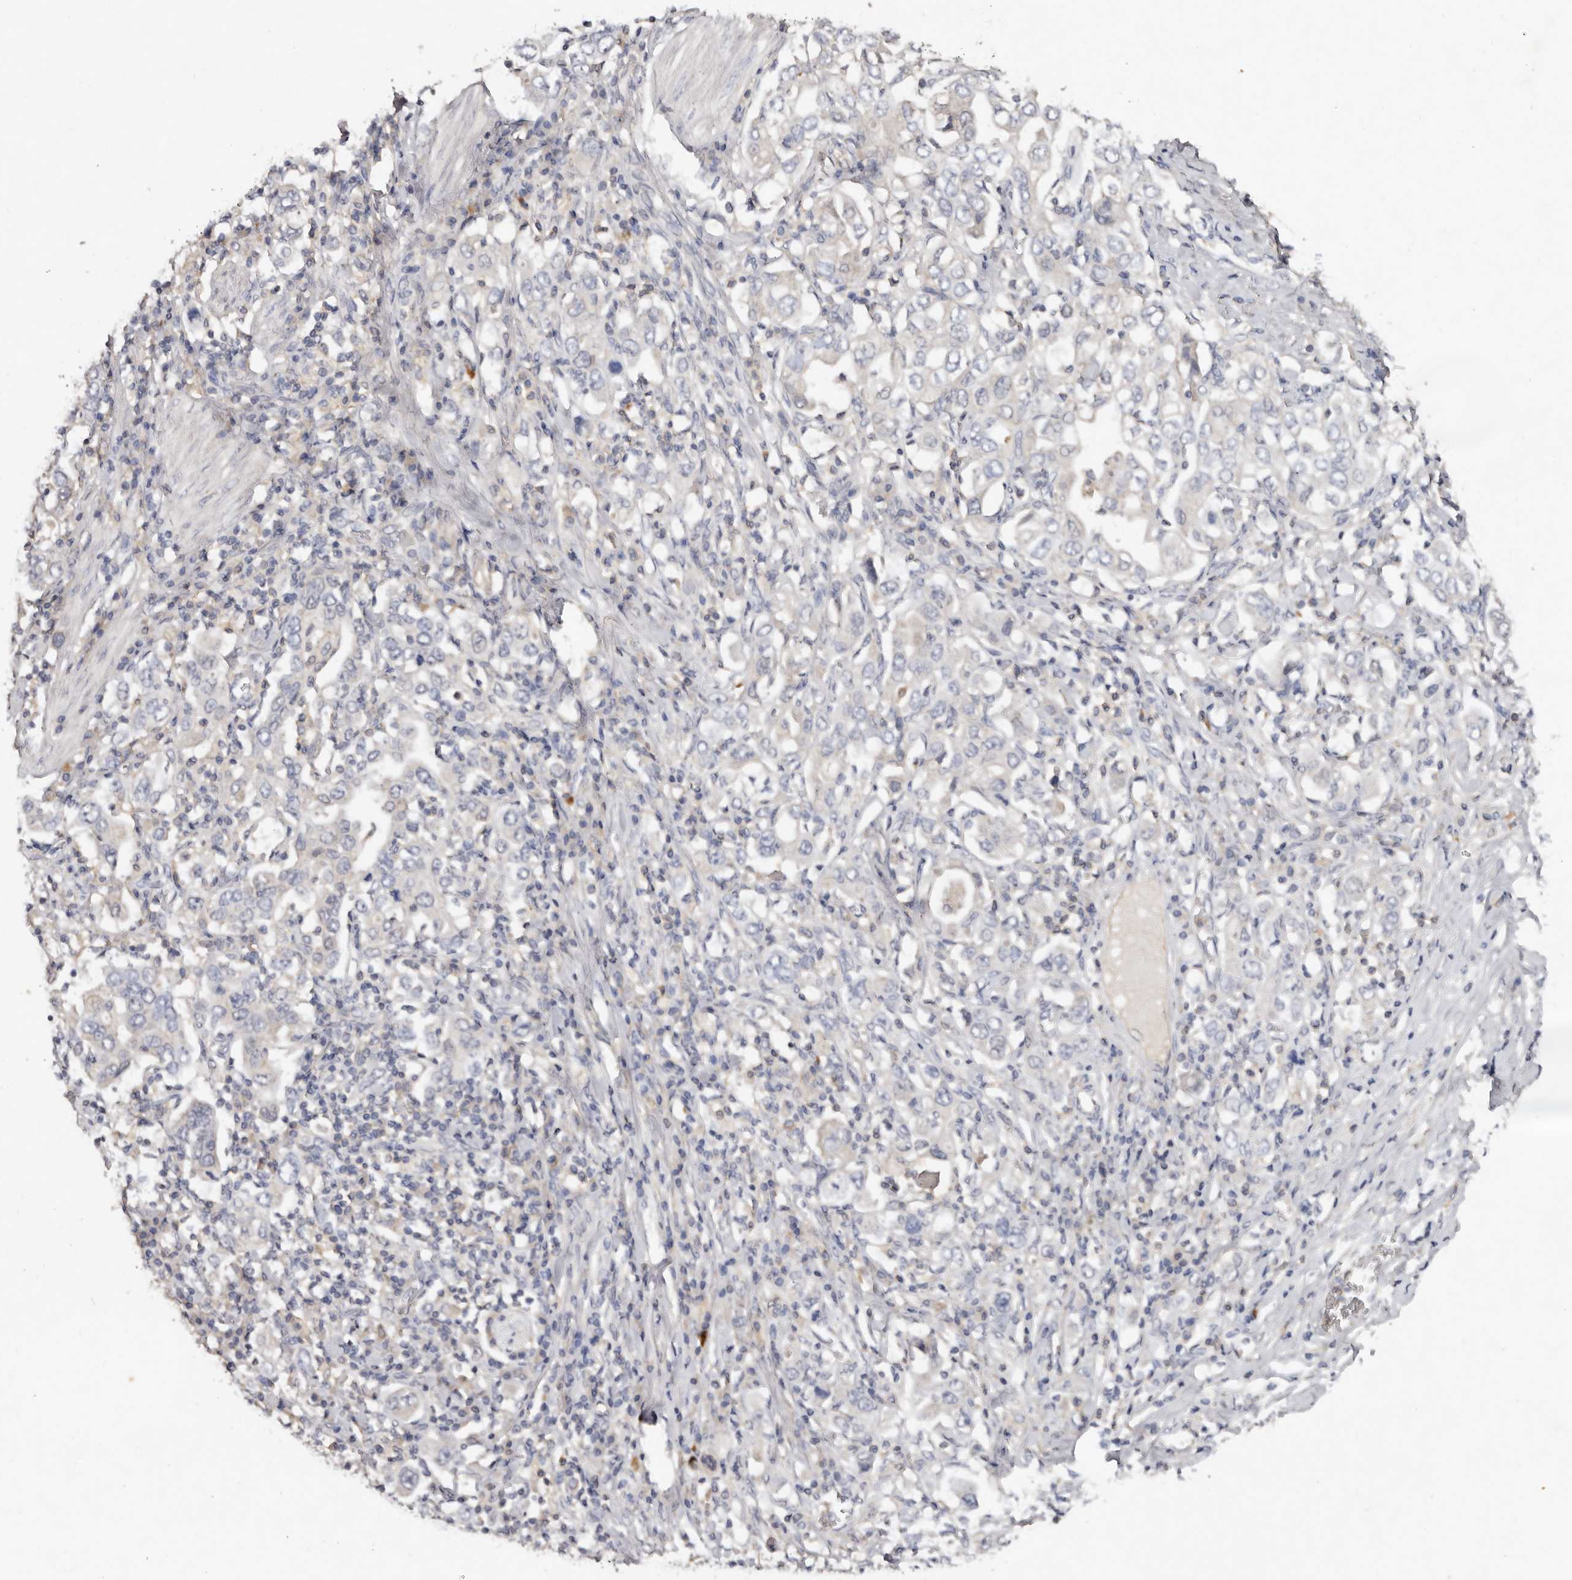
{"staining": {"intensity": "negative", "quantity": "none", "location": "none"}, "tissue": "stomach cancer", "cell_type": "Tumor cells", "image_type": "cancer", "snomed": [{"axis": "morphology", "description": "Adenocarcinoma, NOS"}, {"axis": "topography", "description": "Stomach, upper"}], "caption": "High magnification brightfield microscopy of adenocarcinoma (stomach) stained with DAB (3,3'-diaminobenzidine) (brown) and counterstained with hematoxylin (blue): tumor cells show no significant positivity. The staining was performed using DAB to visualize the protein expression in brown, while the nuclei were stained in blue with hematoxylin (Magnification: 20x).", "gene": "EDEM1", "patient": {"sex": "male", "age": 62}}